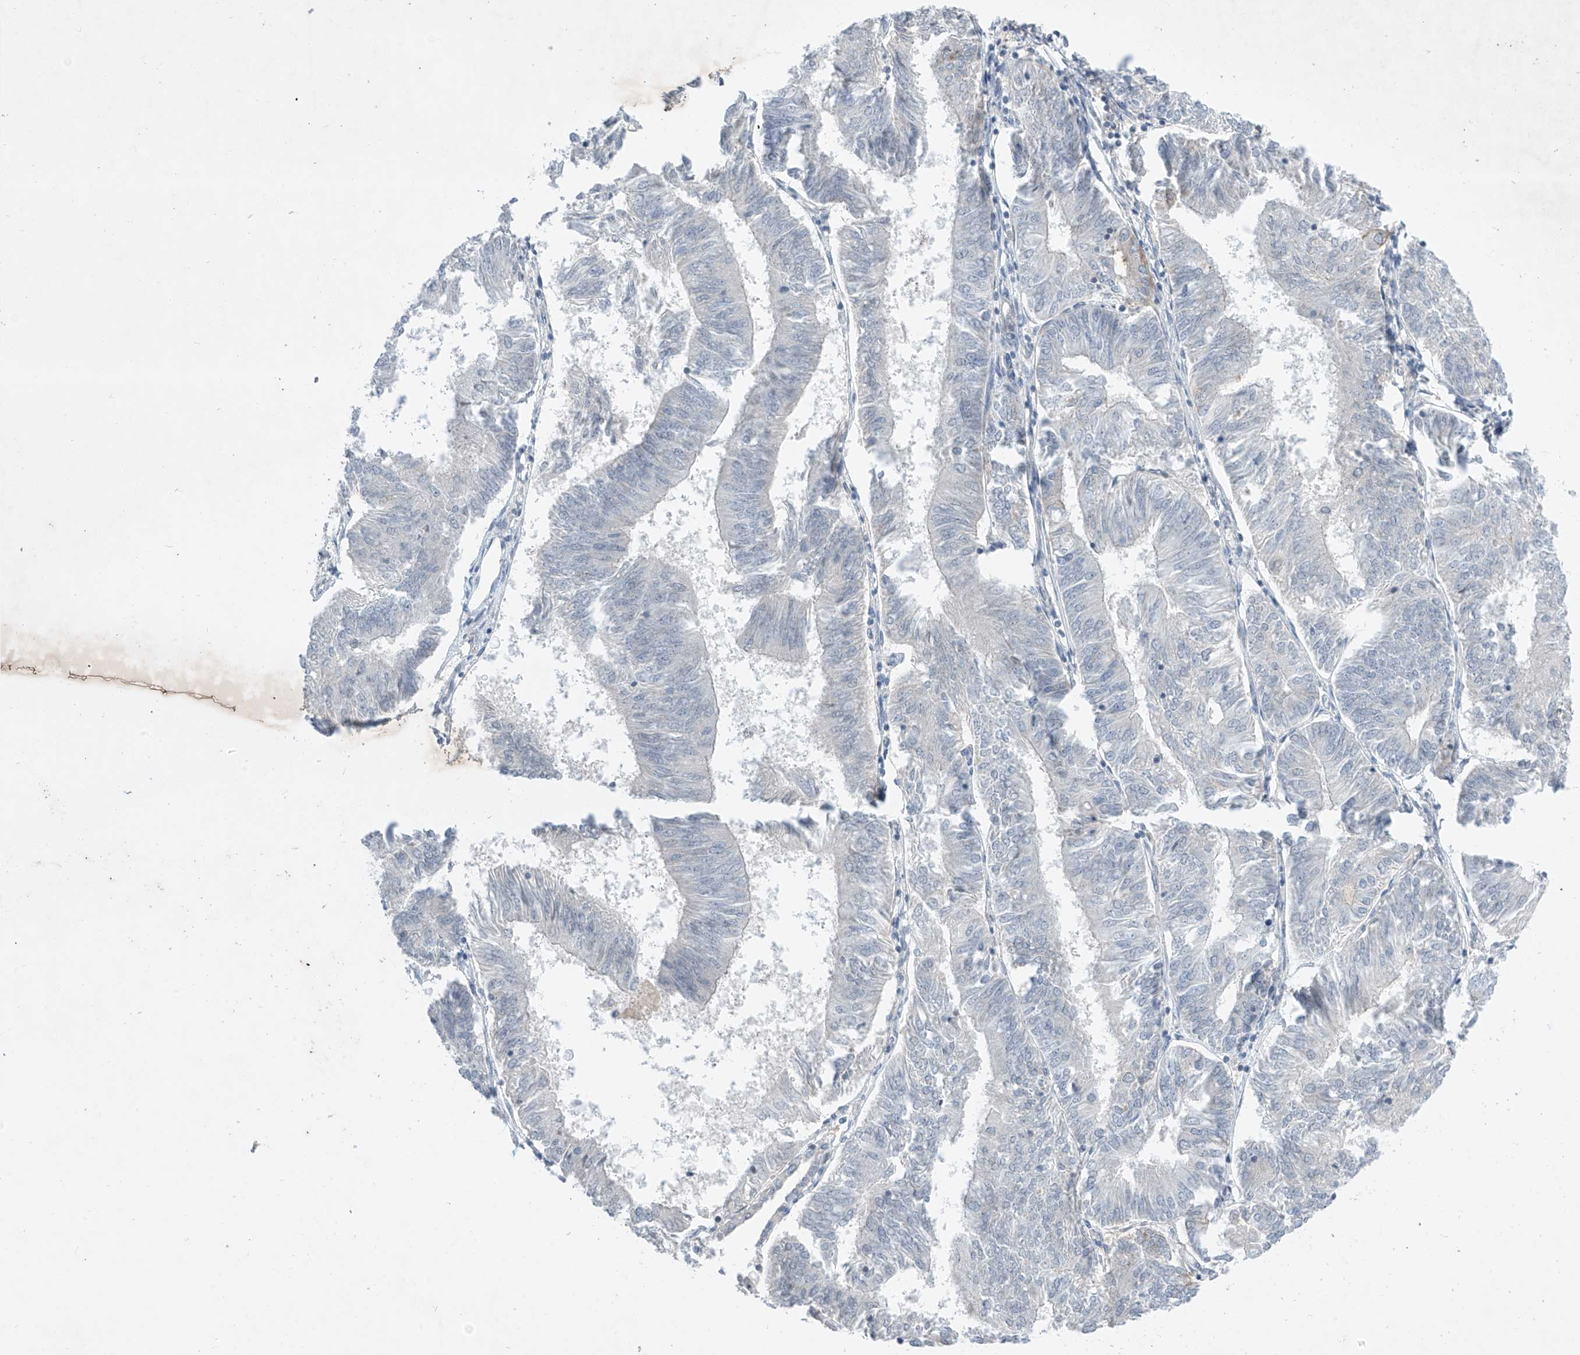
{"staining": {"intensity": "negative", "quantity": "none", "location": "none"}, "tissue": "endometrial cancer", "cell_type": "Tumor cells", "image_type": "cancer", "snomed": [{"axis": "morphology", "description": "Adenocarcinoma, NOS"}, {"axis": "topography", "description": "Endometrium"}], "caption": "There is no significant expression in tumor cells of endometrial cancer (adenocarcinoma).", "gene": "ABLIM2", "patient": {"sex": "female", "age": 58}}